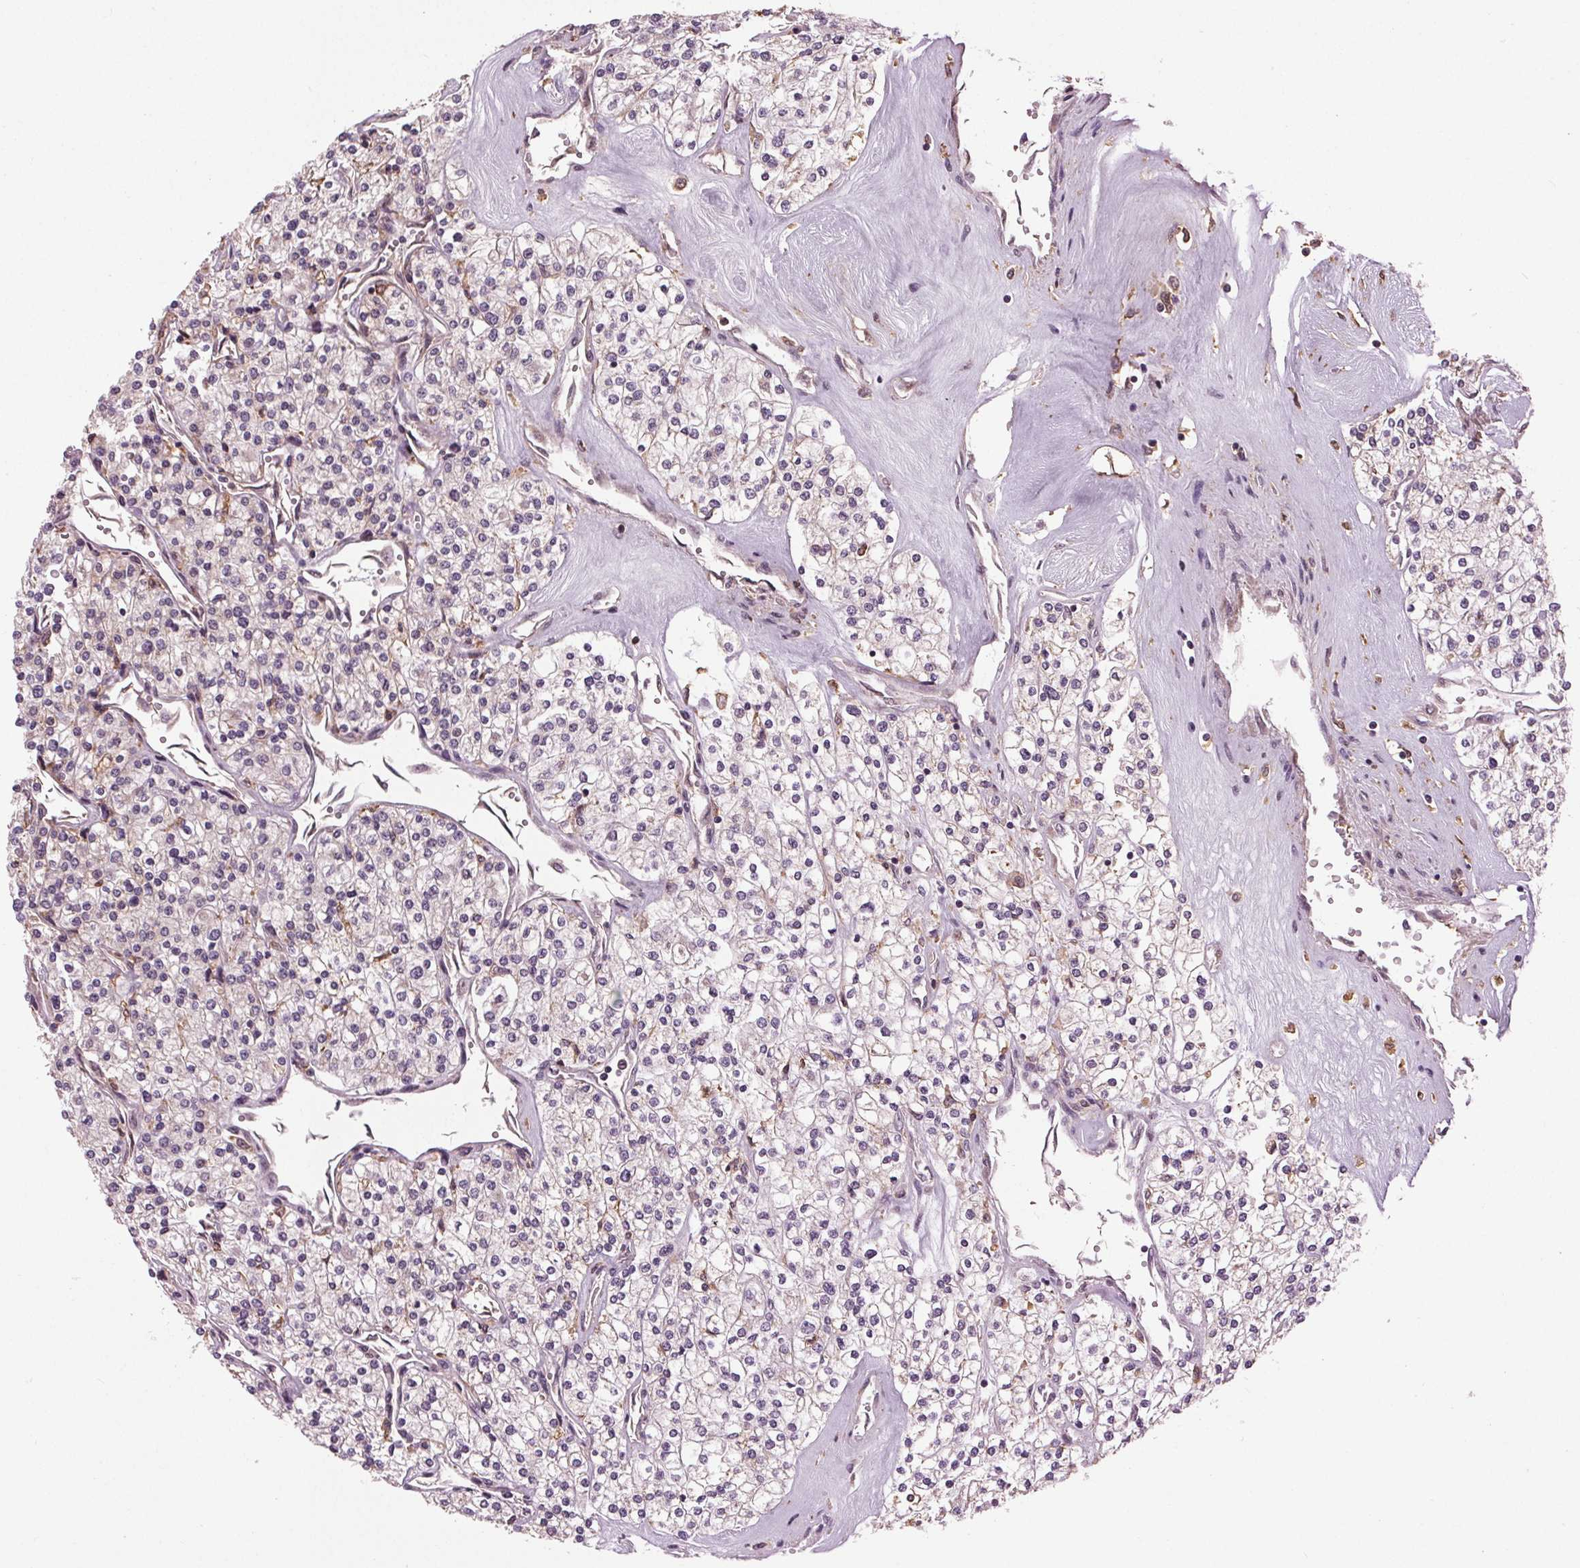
{"staining": {"intensity": "negative", "quantity": "none", "location": "none"}, "tissue": "renal cancer", "cell_type": "Tumor cells", "image_type": "cancer", "snomed": [{"axis": "morphology", "description": "Adenocarcinoma, NOS"}, {"axis": "topography", "description": "Kidney"}], "caption": "Tumor cells show no significant staining in renal adenocarcinoma.", "gene": "BSDC1", "patient": {"sex": "male", "age": 80}}